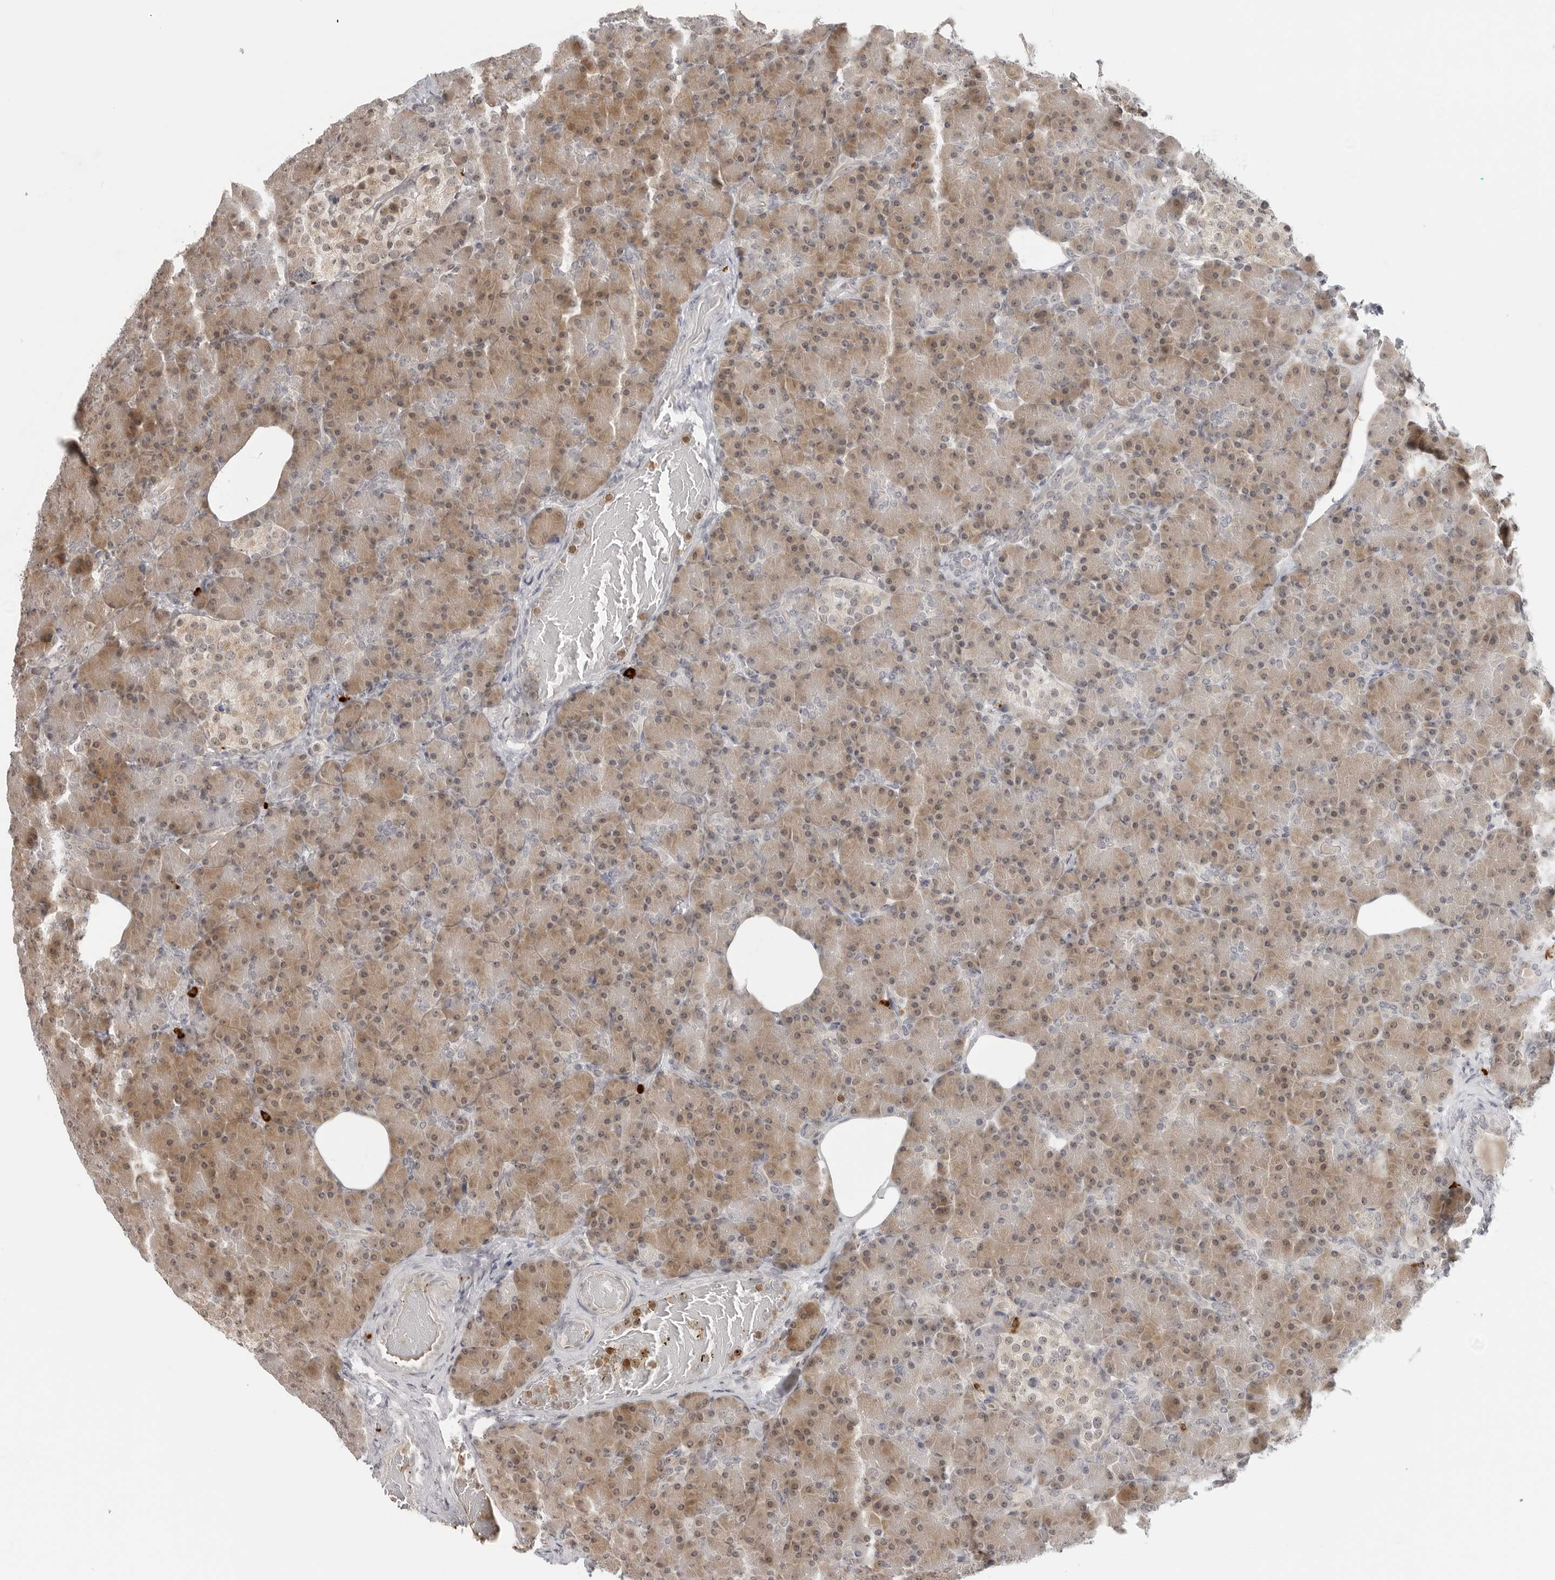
{"staining": {"intensity": "moderate", "quantity": ">75%", "location": "cytoplasmic/membranous"}, "tissue": "pancreas", "cell_type": "Exocrine glandular cells", "image_type": "normal", "snomed": [{"axis": "morphology", "description": "Normal tissue, NOS"}, {"axis": "topography", "description": "Pancreas"}], "caption": "This image shows normal pancreas stained with immunohistochemistry (IHC) to label a protein in brown. The cytoplasmic/membranous of exocrine glandular cells show moderate positivity for the protein. Nuclei are counter-stained blue.", "gene": "SUGCT", "patient": {"sex": "female", "age": 43}}